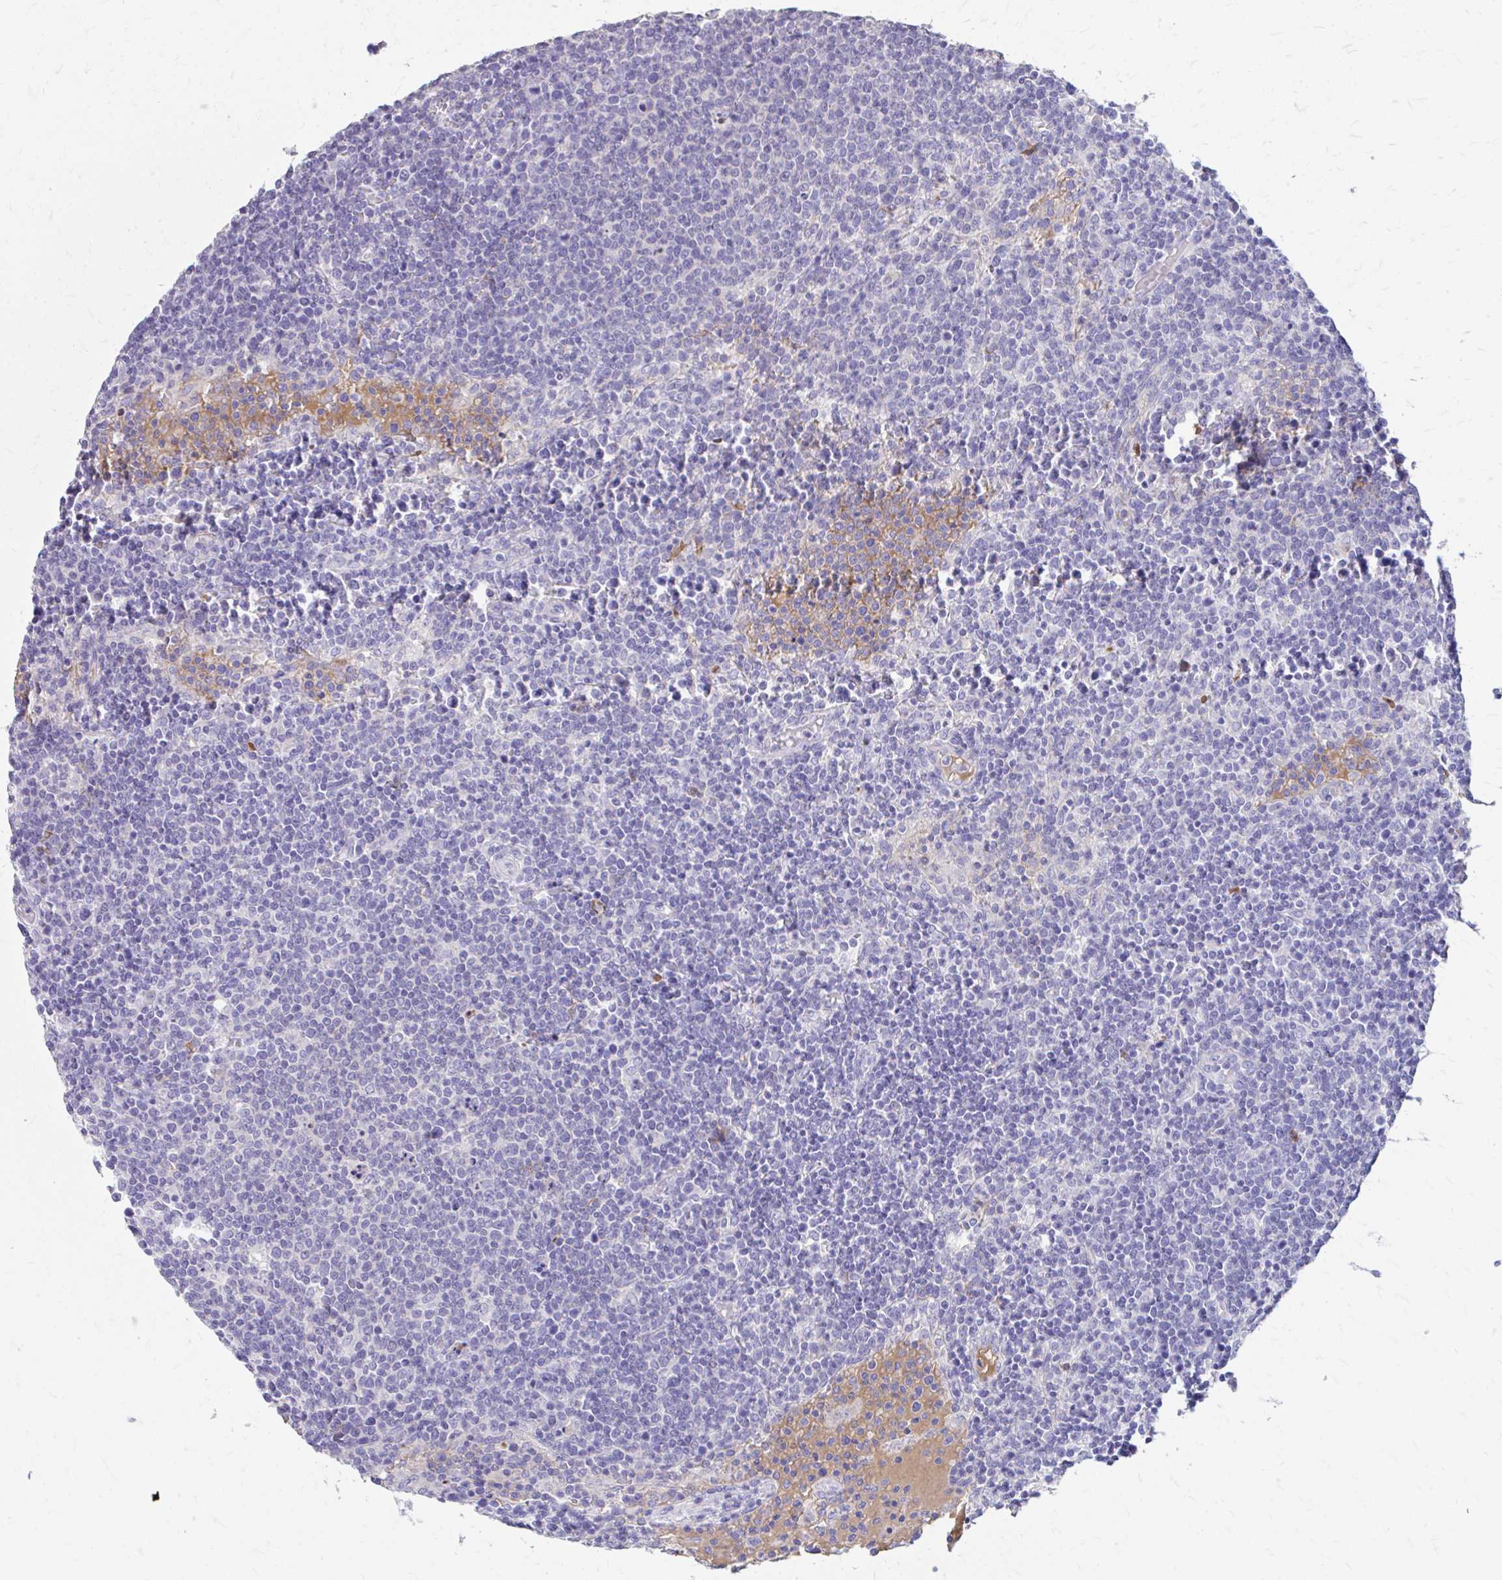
{"staining": {"intensity": "negative", "quantity": "none", "location": "none"}, "tissue": "lymphoma", "cell_type": "Tumor cells", "image_type": "cancer", "snomed": [{"axis": "morphology", "description": "Malignant lymphoma, non-Hodgkin's type, High grade"}, {"axis": "topography", "description": "Lymph node"}], "caption": "Immunohistochemistry (IHC) photomicrograph of neoplastic tissue: high-grade malignant lymphoma, non-Hodgkin's type stained with DAB demonstrates no significant protein staining in tumor cells.", "gene": "CFH", "patient": {"sex": "male", "age": 61}}